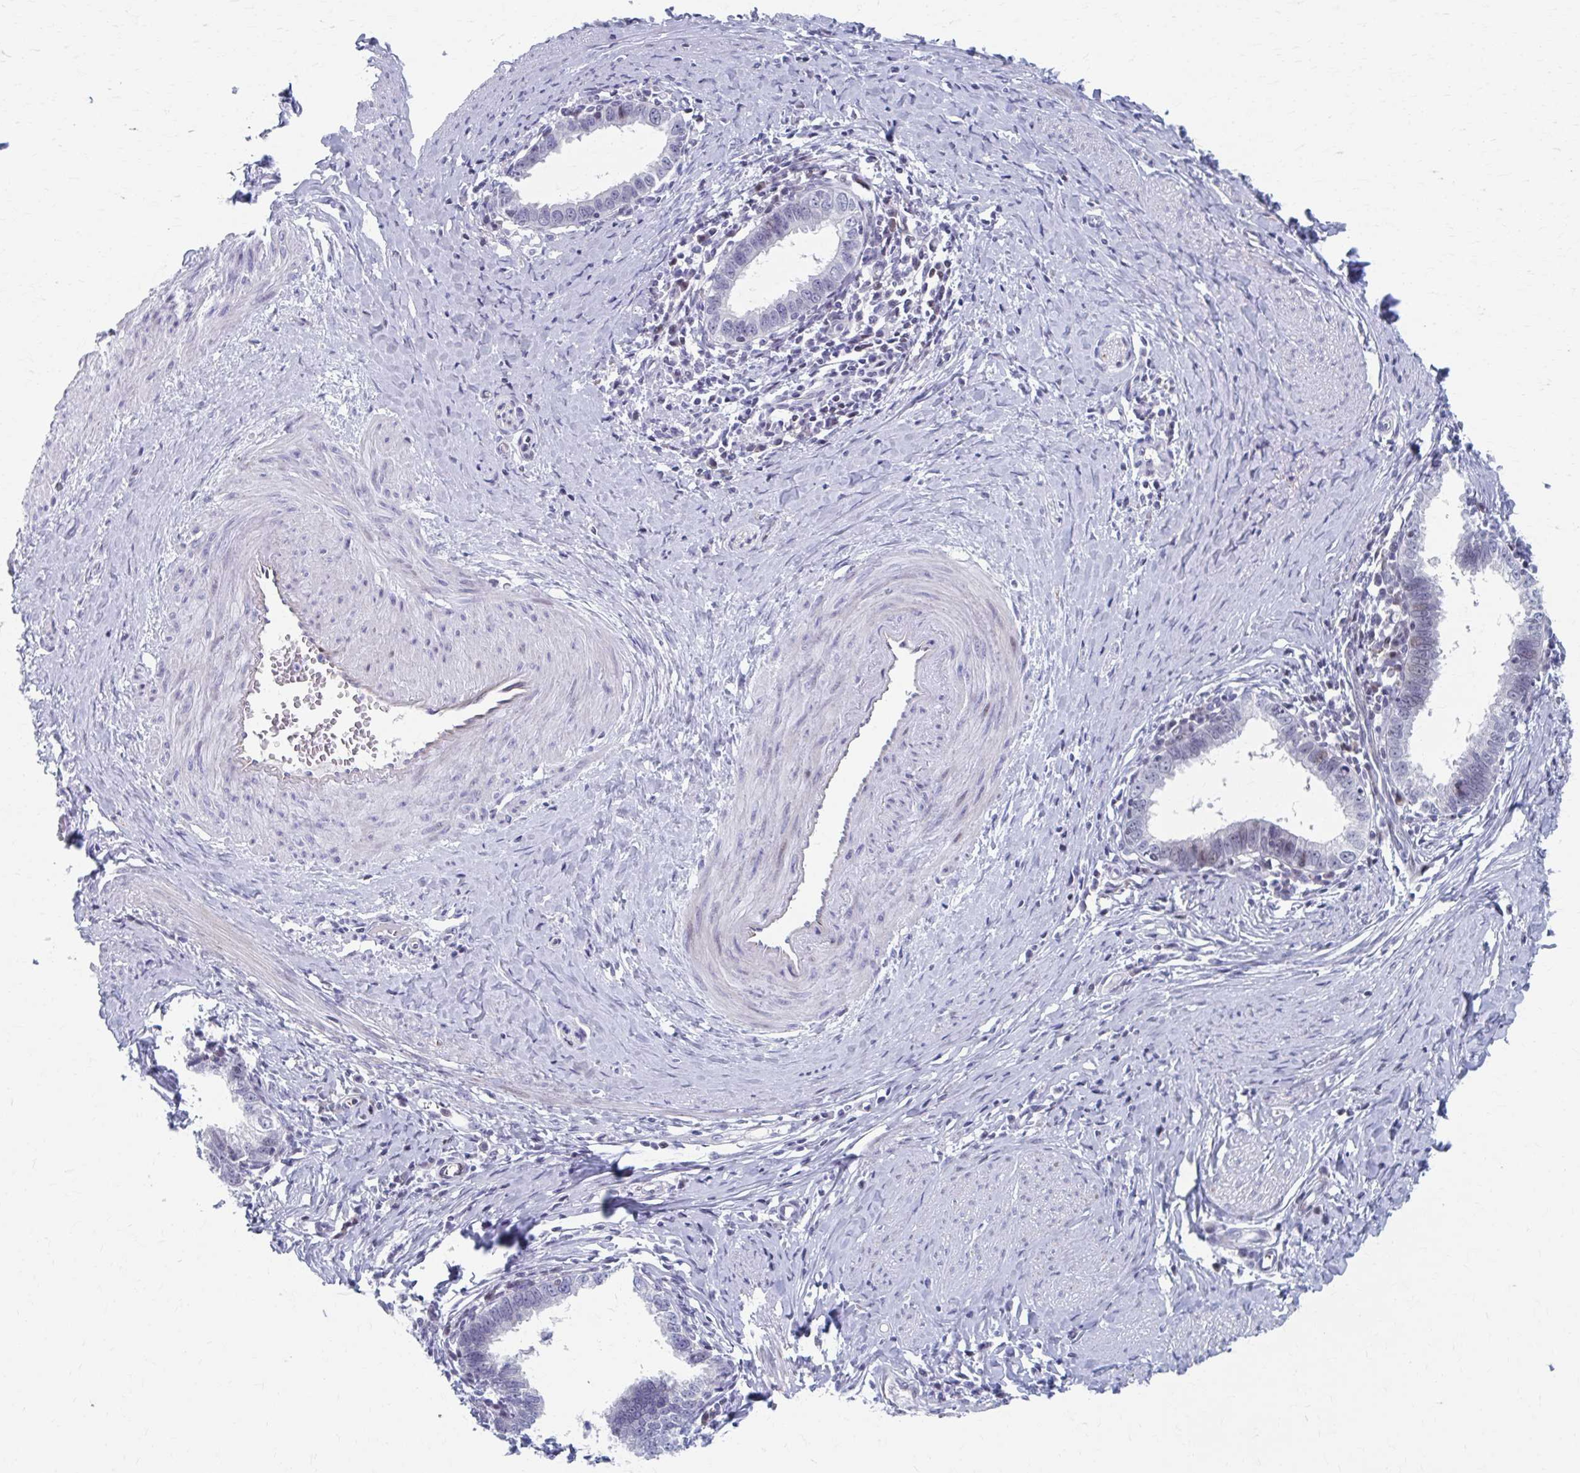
{"staining": {"intensity": "negative", "quantity": "none", "location": "none"}, "tissue": "cervical cancer", "cell_type": "Tumor cells", "image_type": "cancer", "snomed": [{"axis": "morphology", "description": "Adenocarcinoma, NOS"}, {"axis": "topography", "description": "Cervix"}], "caption": "An immunohistochemistry image of adenocarcinoma (cervical) is shown. There is no staining in tumor cells of adenocarcinoma (cervical).", "gene": "ABHD16B", "patient": {"sex": "female", "age": 36}}